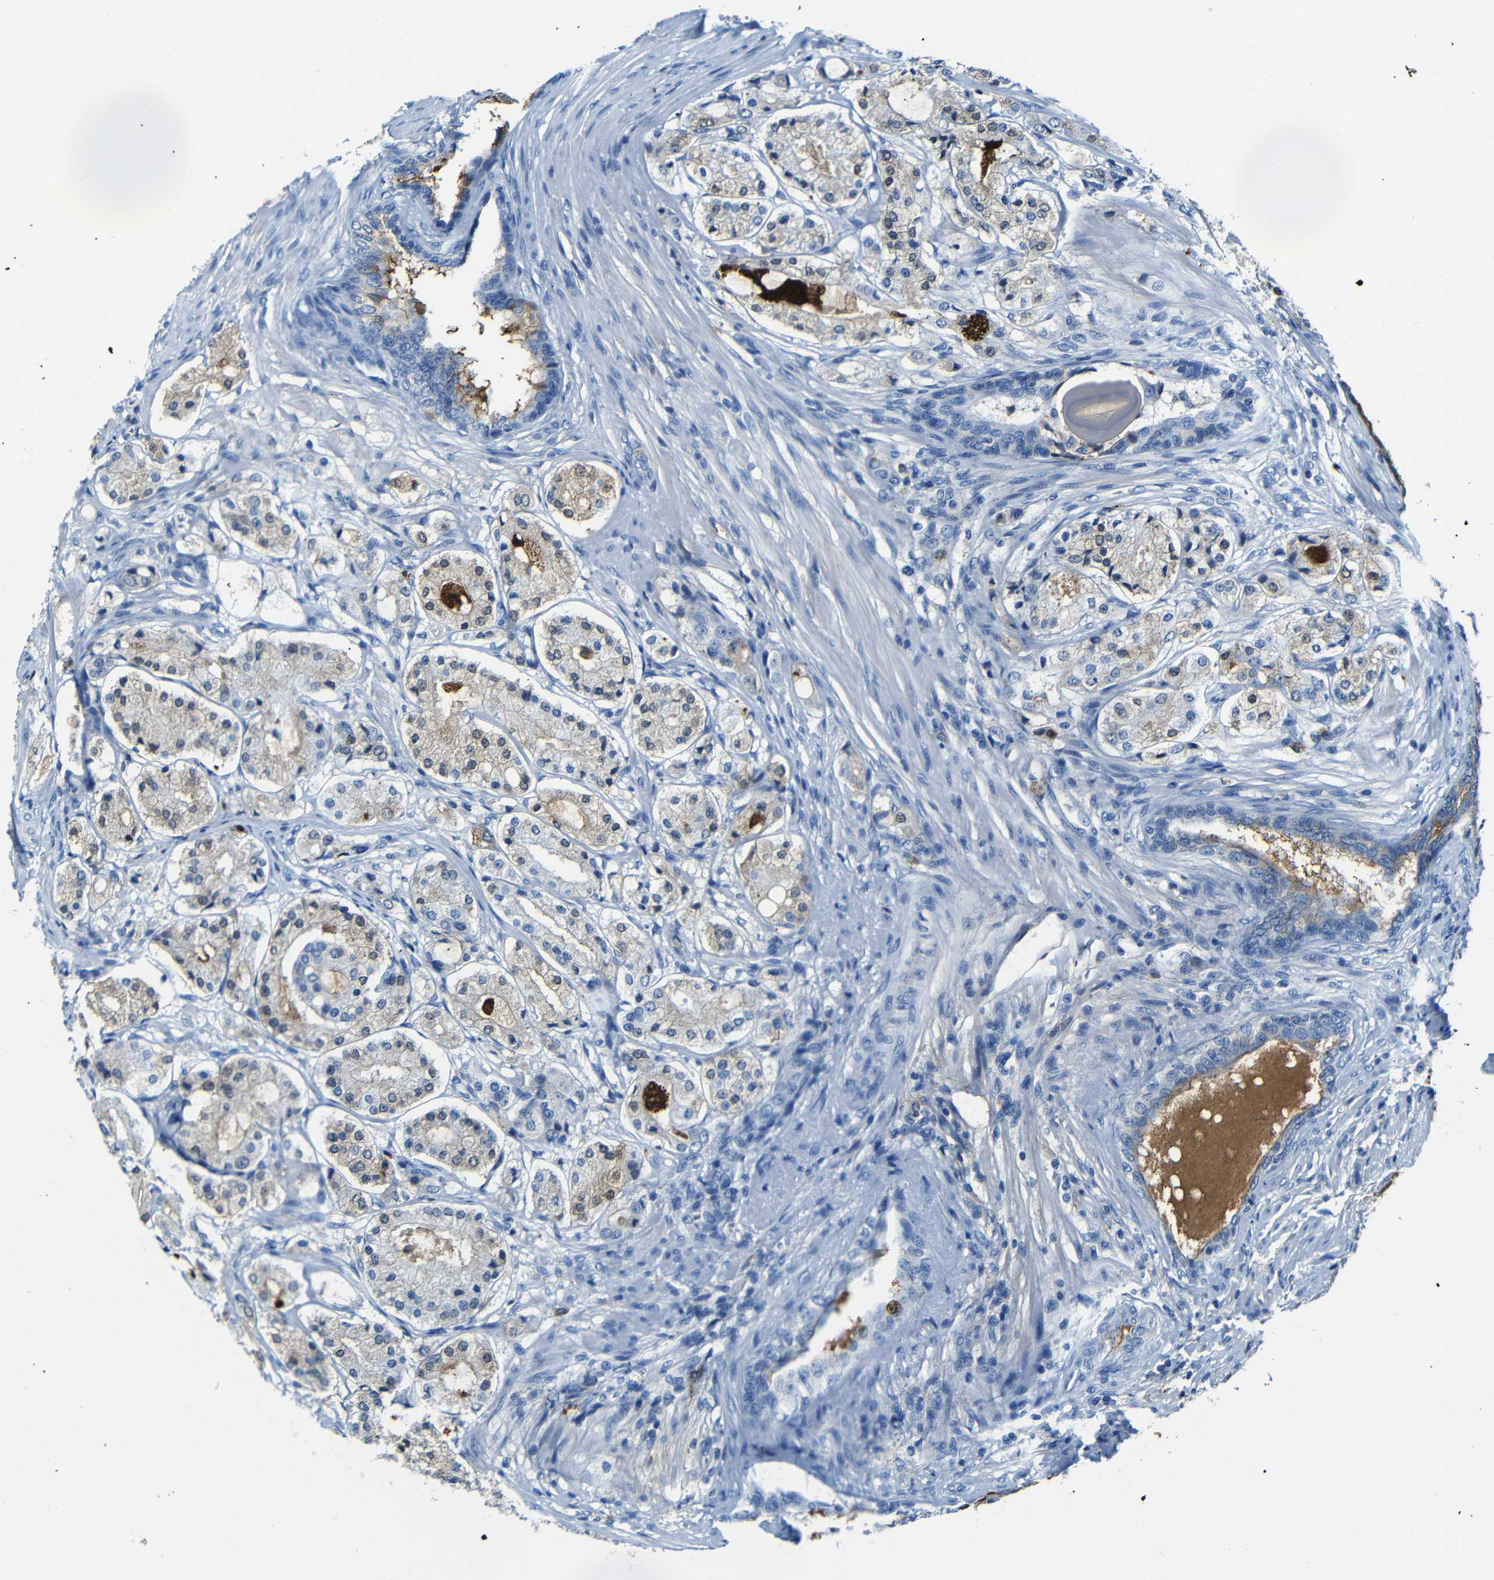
{"staining": {"intensity": "weak", "quantity": "<25%", "location": "cytoplasmic/membranous"}, "tissue": "prostate cancer", "cell_type": "Tumor cells", "image_type": "cancer", "snomed": [{"axis": "morphology", "description": "Adenocarcinoma, High grade"}, {"axis": "topography", "description": "Prostate"}], "caption": "Photomicrograph shows no protein staining in tumor cells of high-grade adenocarcinoma (prostate) tissue.", "gene": "SERPINA1", "patient": {"sex": "male", "age": 65}}